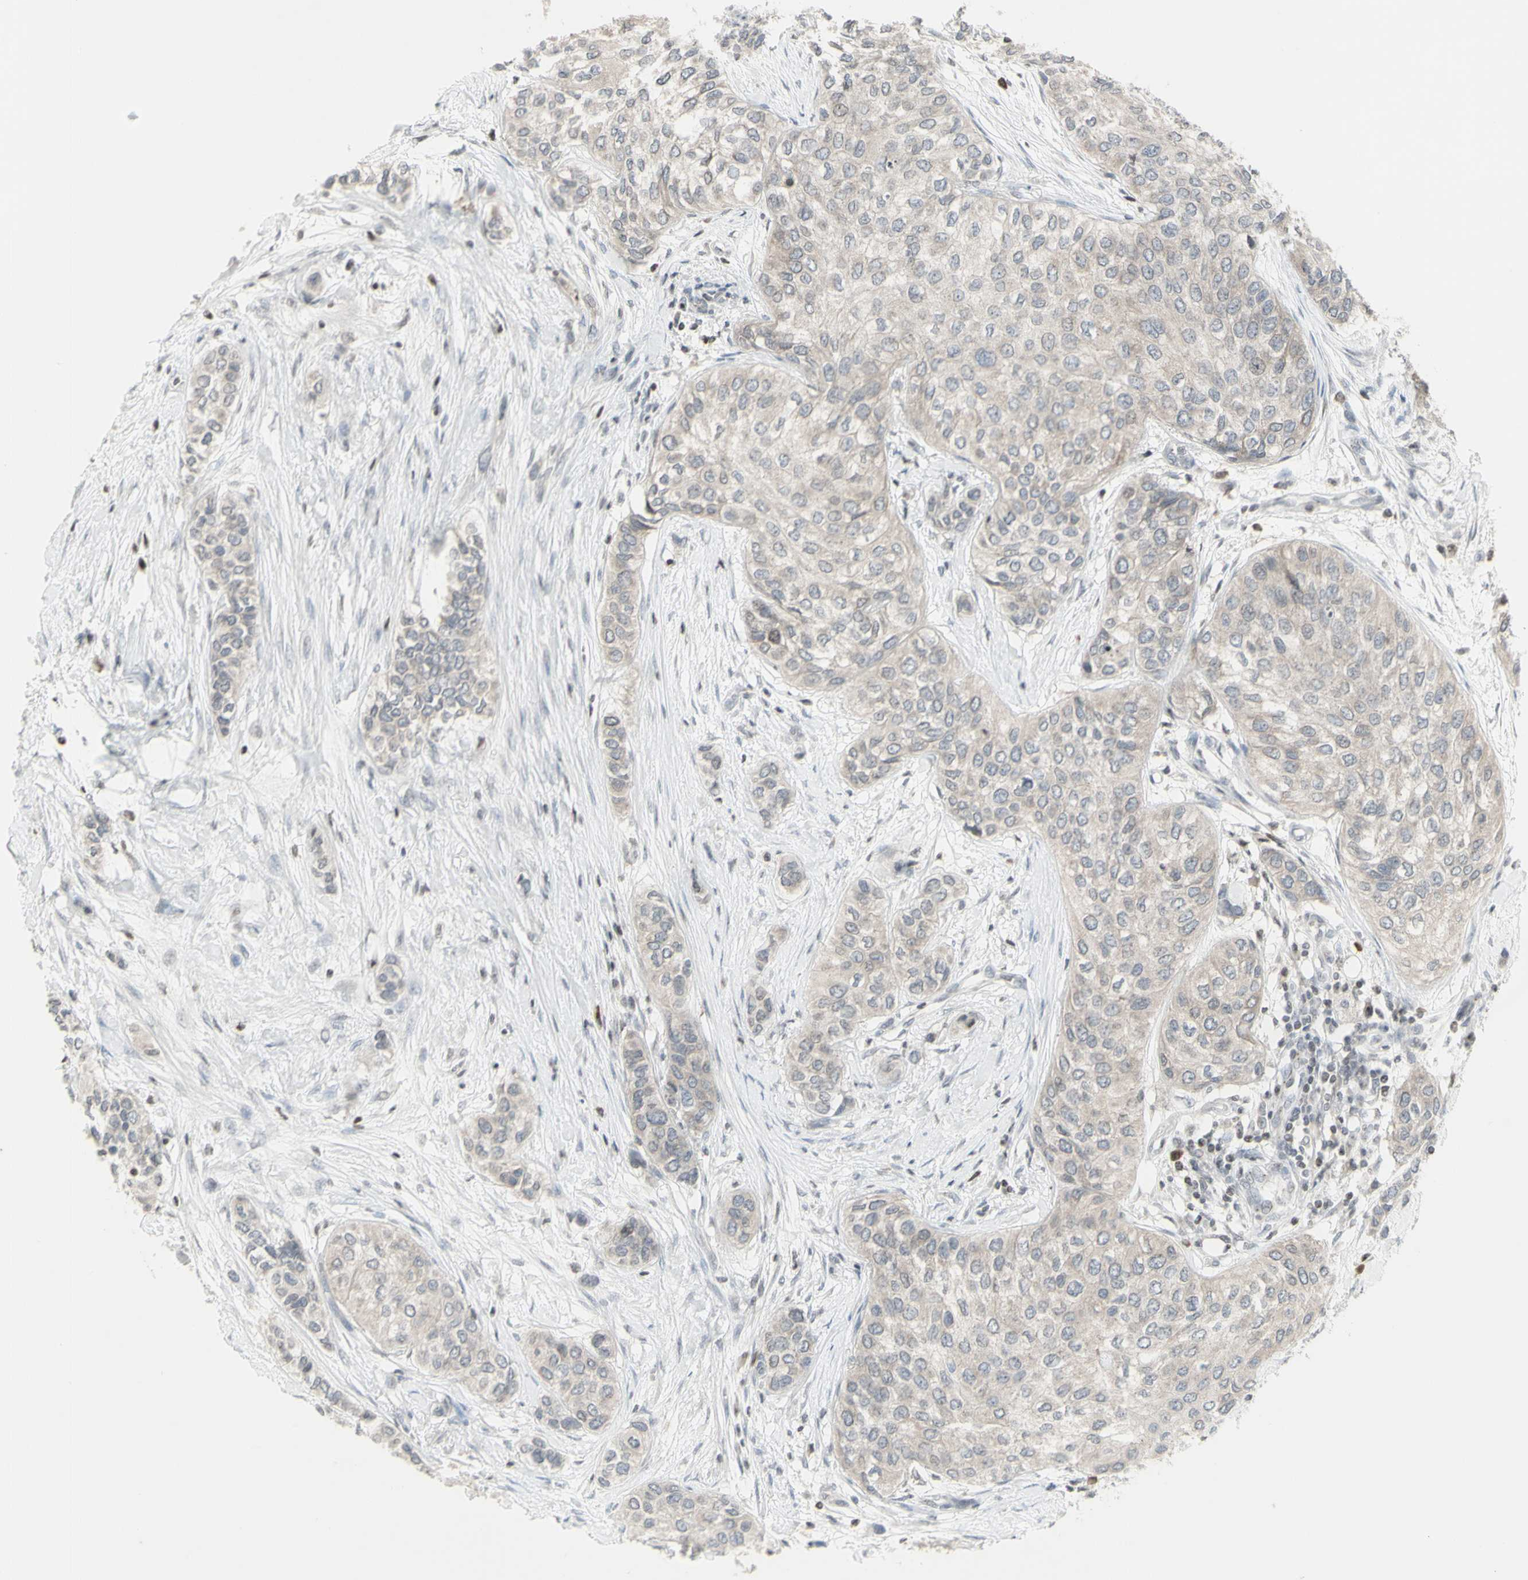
{"staining": {"intensity": "negative", "quantity": "none", "location": "none"}, "tissue": "urothelial cancer", "cell_type": "Tumor cells", "image_type": "cancer", "snomed": [{"axis": "morphology", "description": "Urothelial carcinoma, High grade"}, {"axis": "topography", "description": "Urinary bladder"}], "caption": "This is an immunohistochemistry (IHC) histopathology image of urothelial cancer. There is no positivity in tumor cells.", "gene": "MUC5AC", "patient": {"sex": "female", "age": 56}}